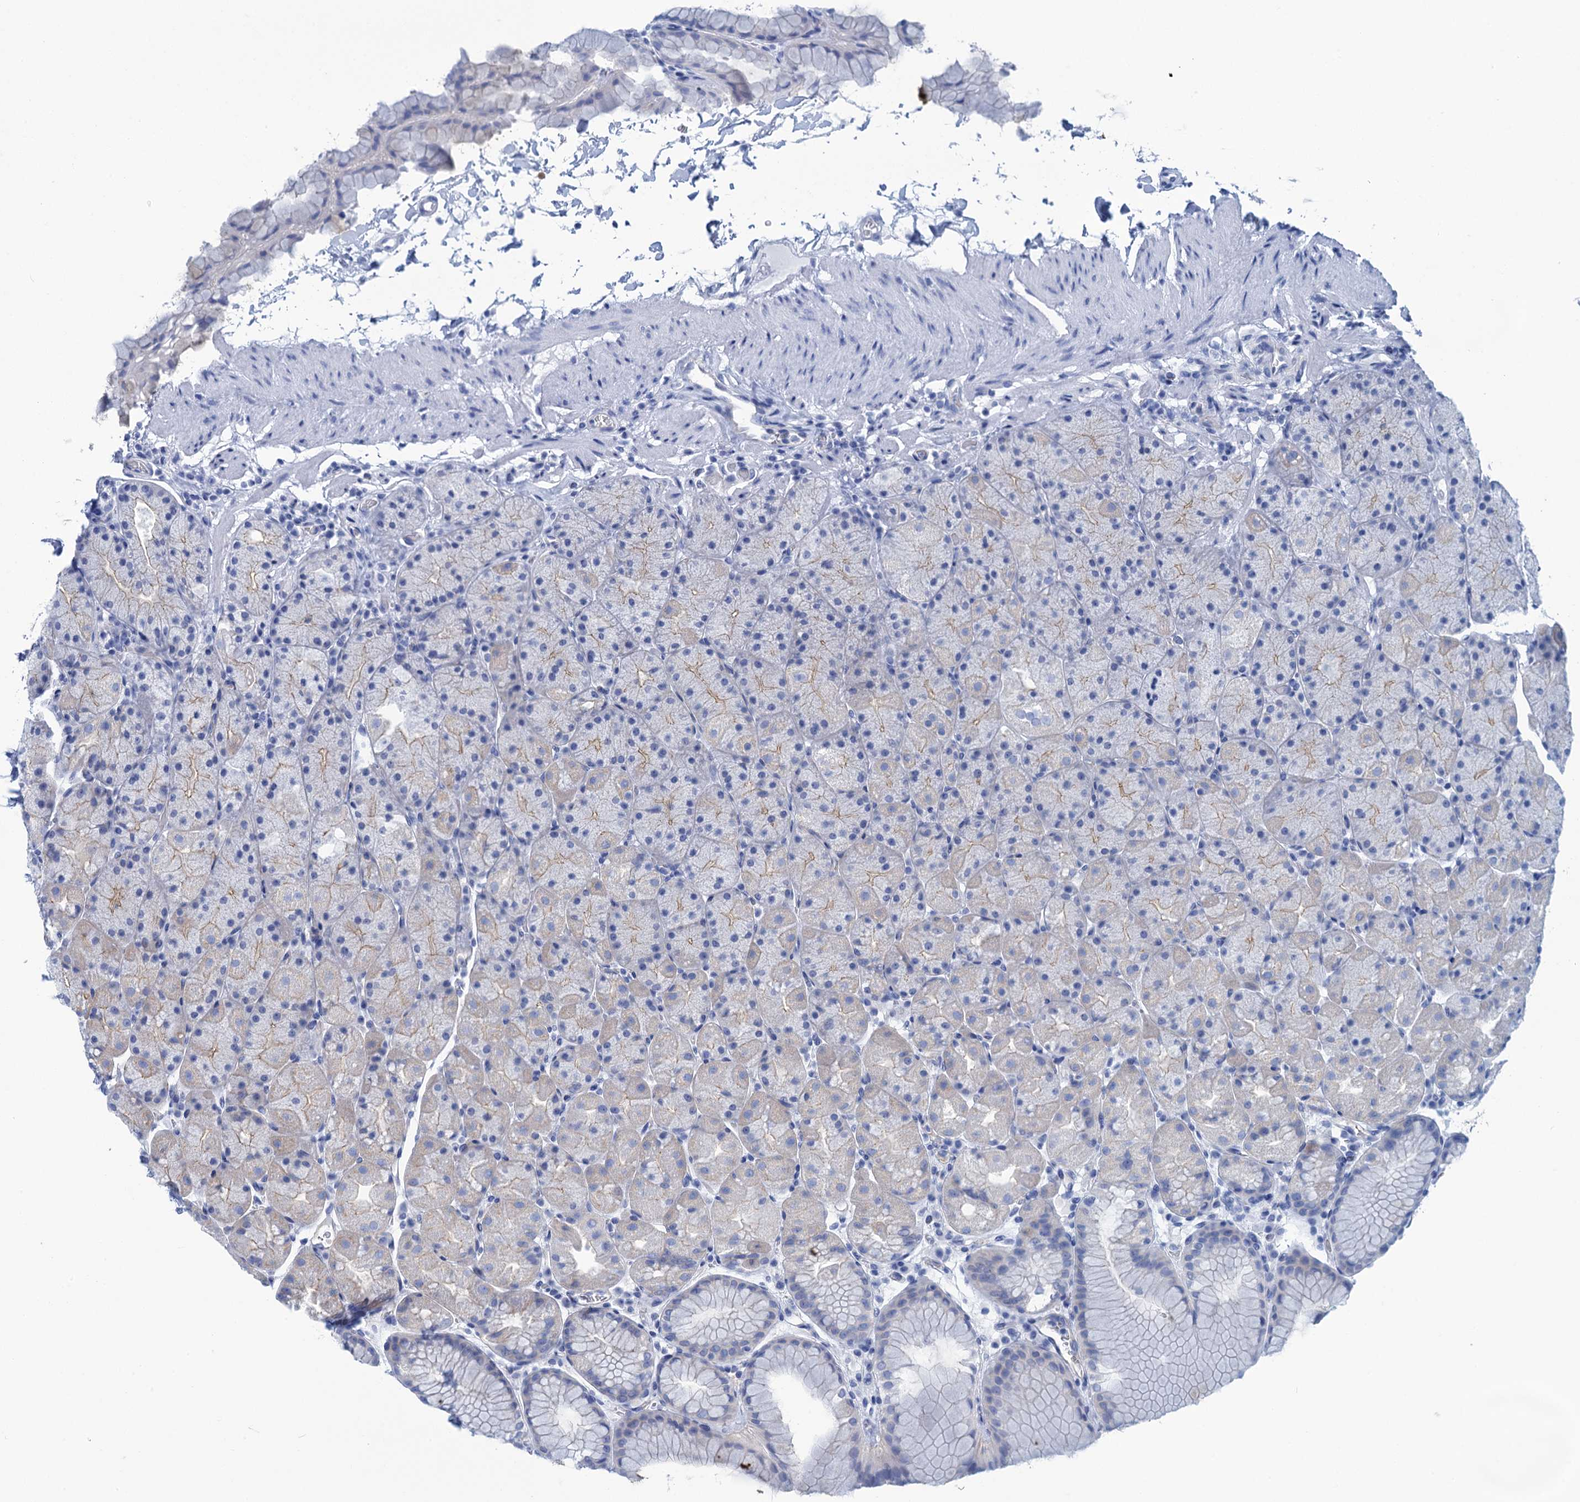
{"staining": {"intensity": "weak", "quantity": "<25%", "location": "cytoplasmic/membranous"}, "tissue": "stomach", "cell_type": "Glandular cells", "image_type": "normal", "snomed": [{"axis": "morphology", "description": "Normal tissue, NOS"}, {"axis": "topography", "description": "Stomach, upper"}, {"axis": "topography", "description": "Stomach, lower"}], "caption": "This is a photomicrograph of IHC staining of normal stomach, which shows no expression in glandular cells.", "gene": "CALML5", "patient": {"sex": "male", "age": 67}}